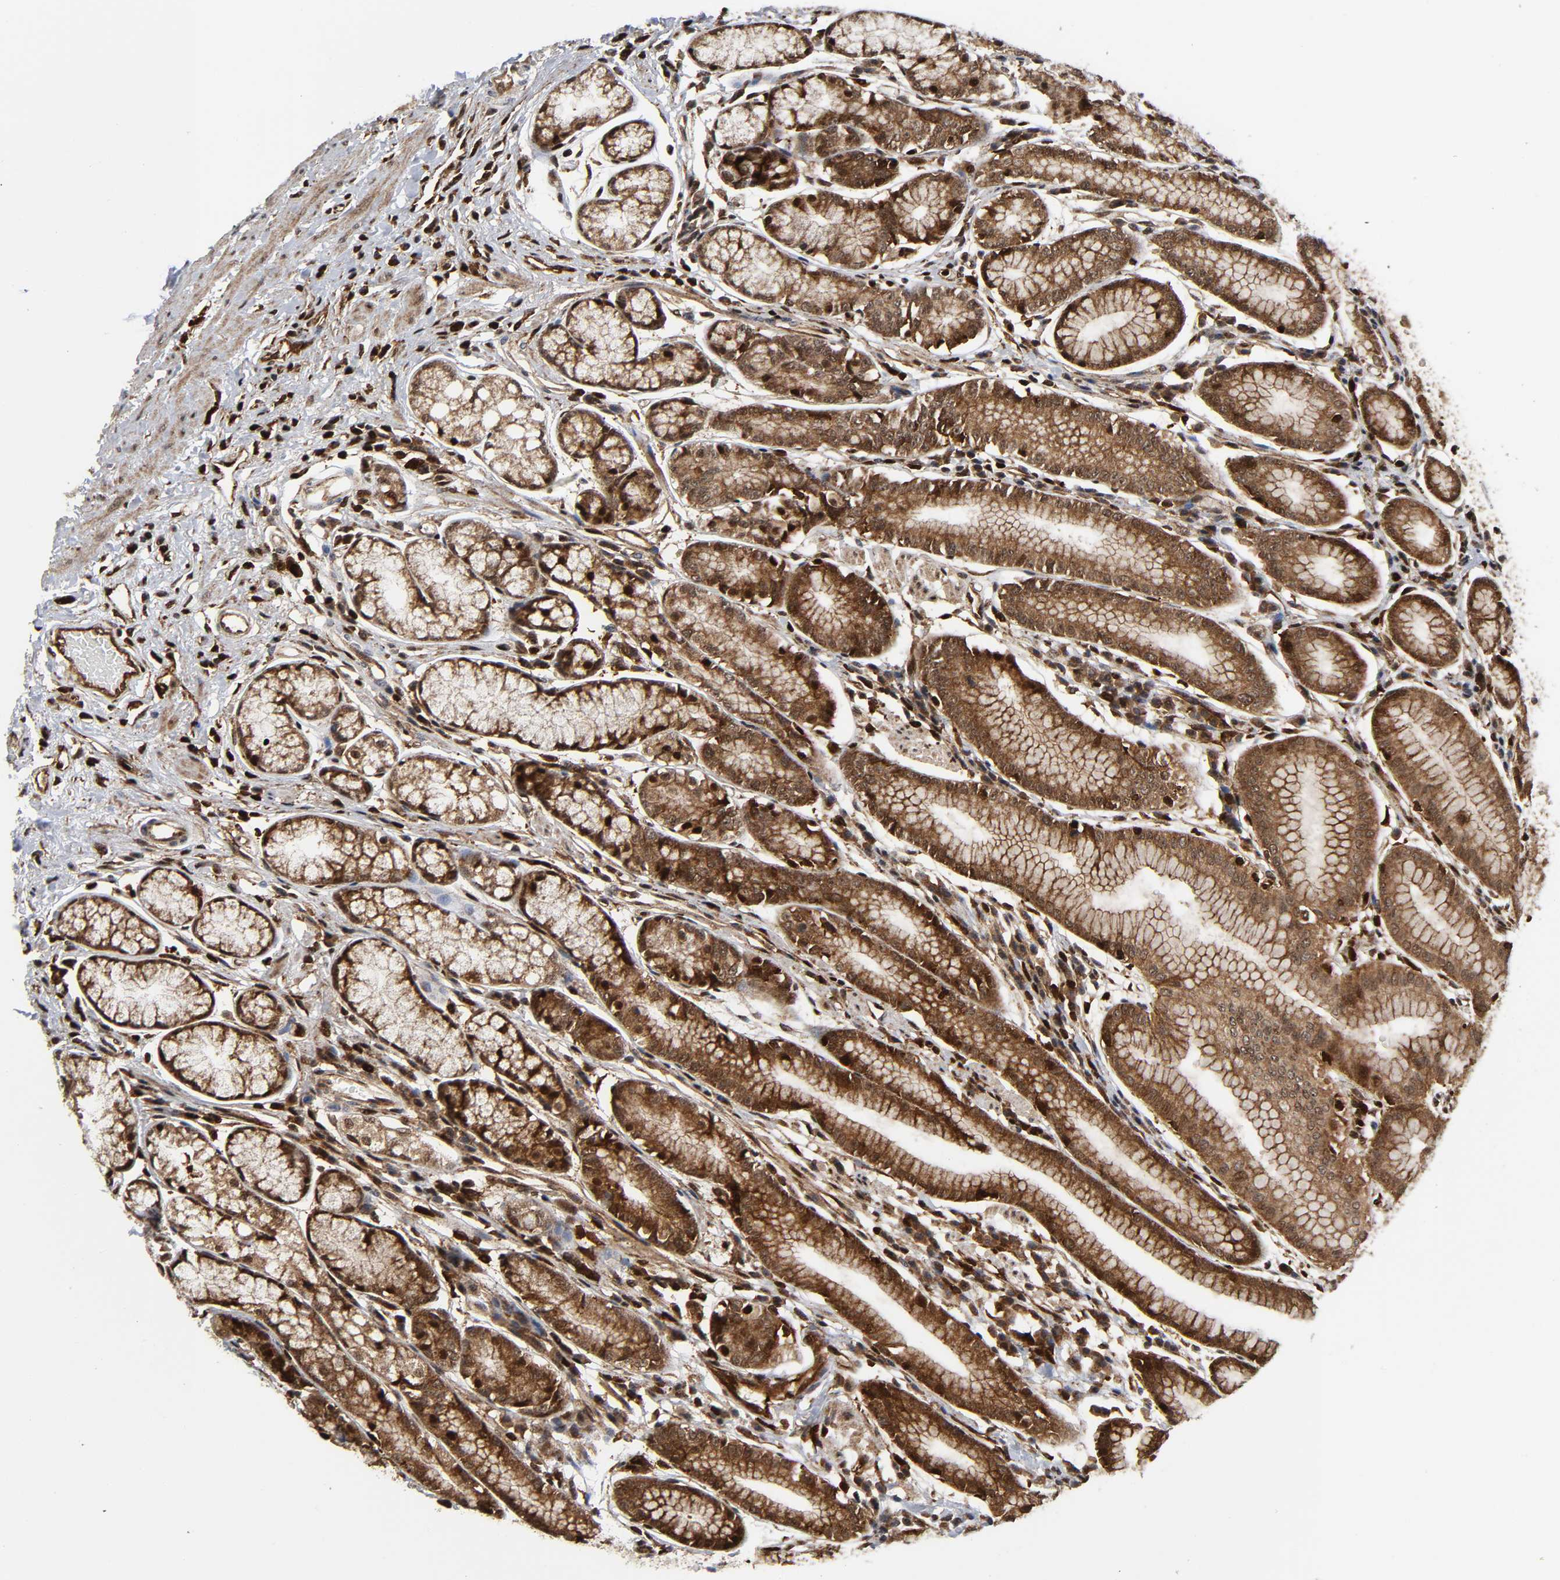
{"staining": {"intensity": "strong", "quantity": ">75%", "location": "cytoplasmic/membranous"}, "tissue": "stomach", "cell_type": "Glandular cells", "image_type": "normal", "snomed": [{"axis": "morphology", "description": "Normal tissue, NOS"}, {"axis": "morphology", "description": "Inflammation, NOS"}, {"axis": "topography", "description": "Stomach, lower"}], "caption": "Immunohistochemistry (IHC) micrograph of normal human stomach stained for a protein (brown), which exhibits high levels of strong cytoplasmic/membranous staining in approximately >75% of glandular cells.", "gene": "MAPK1", "patient": {"sex": "male", "age": 59}}